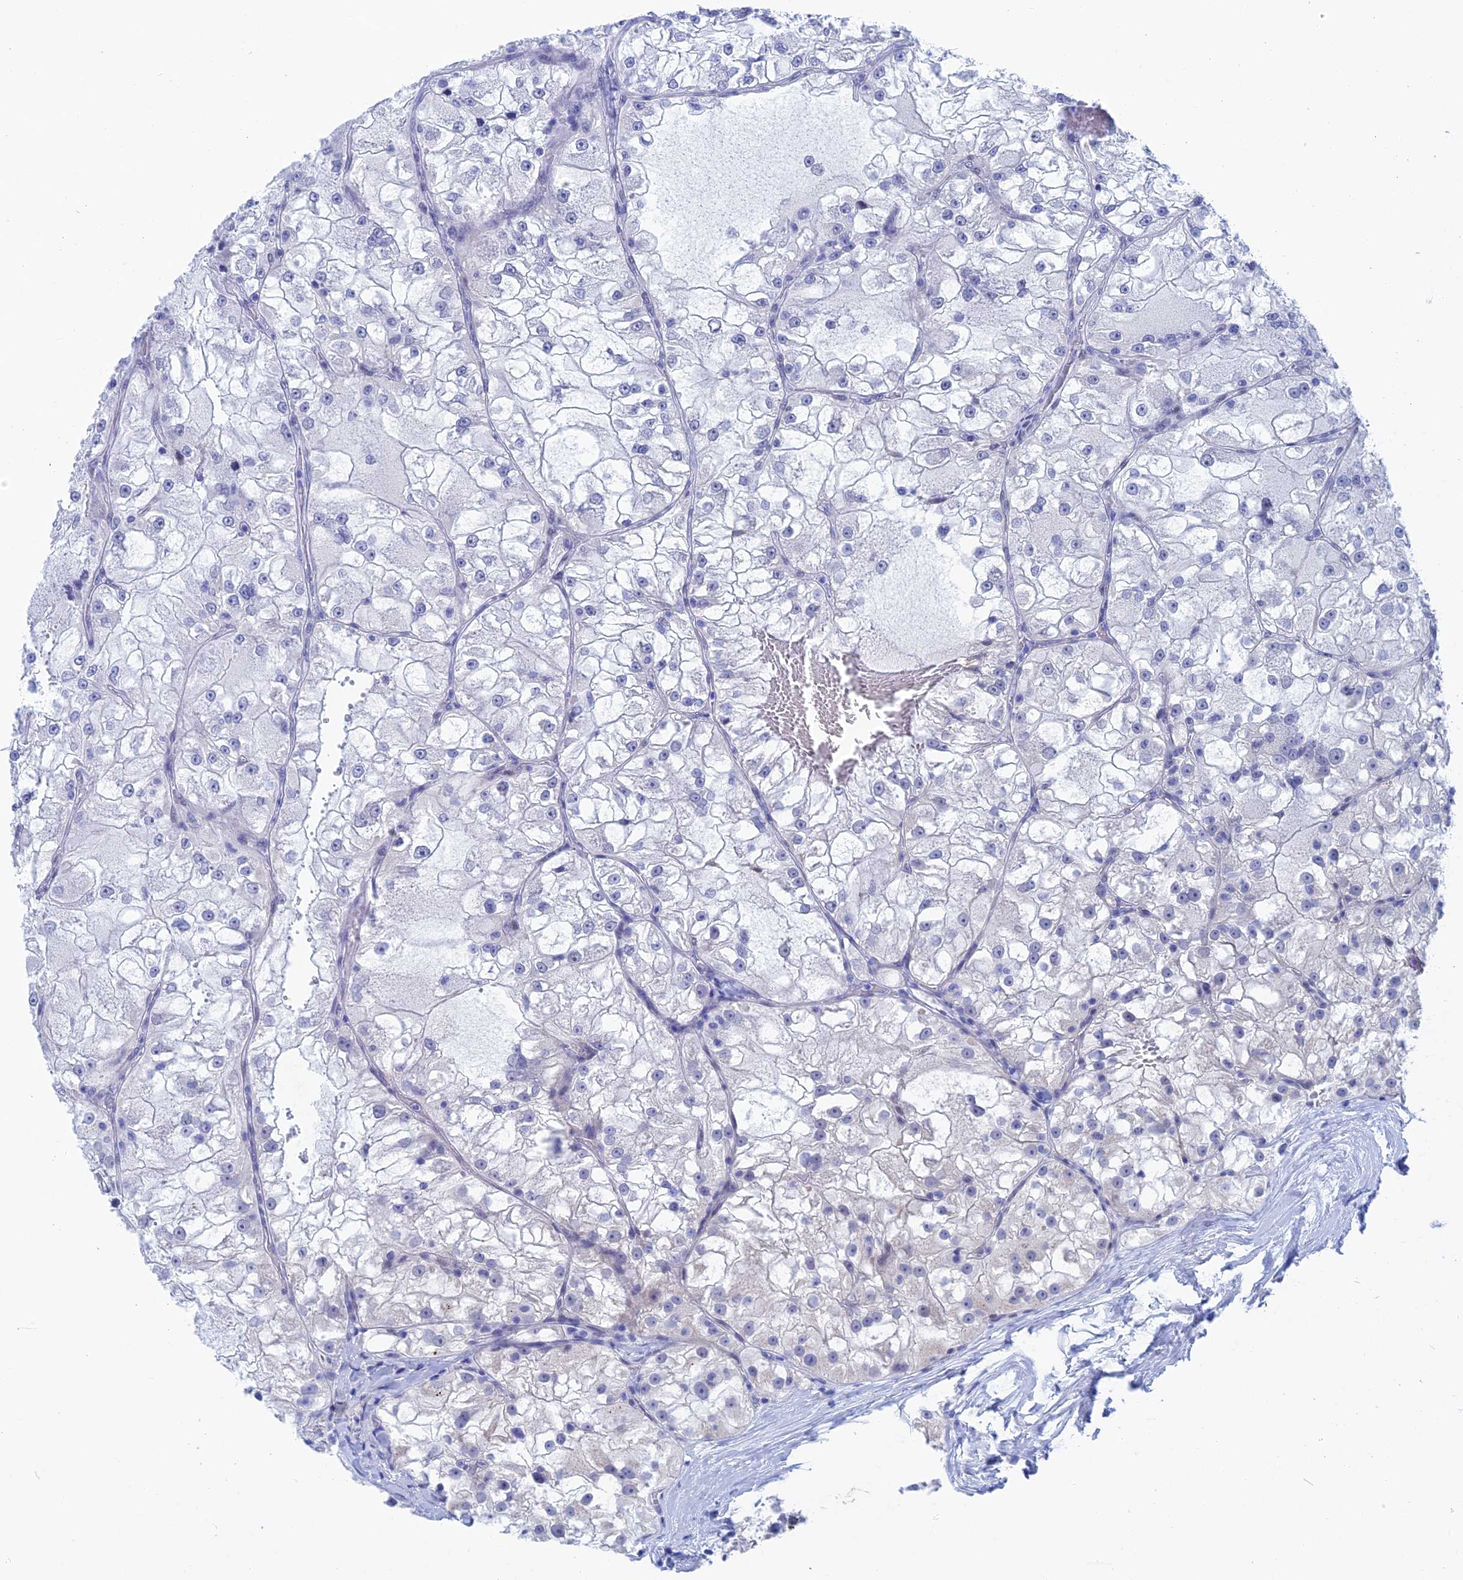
{"staining": {"intensity": "negative", "quantity": "none", "location": "none"}, "tissue": "renal cancer", "cell_type": "Tumor cells", "image_type": "cancer", "snomed": [{"axis": "morphology", "description": "Adenocarcinoma, NOS"}, {"axis": "topography", "description": "Kidney"}], "caption": "Protein analysis of renal cancer (adenocarcinoma) exhibits no significant staining in tumor cells. The staining was performed using DAB to visualize the protein expression in brown, while the nuclei were stained in blue with hematoxylin (Magnification: 20x).", "gene": "WDR83", "patient": {"sex": "female", "age": 72}}